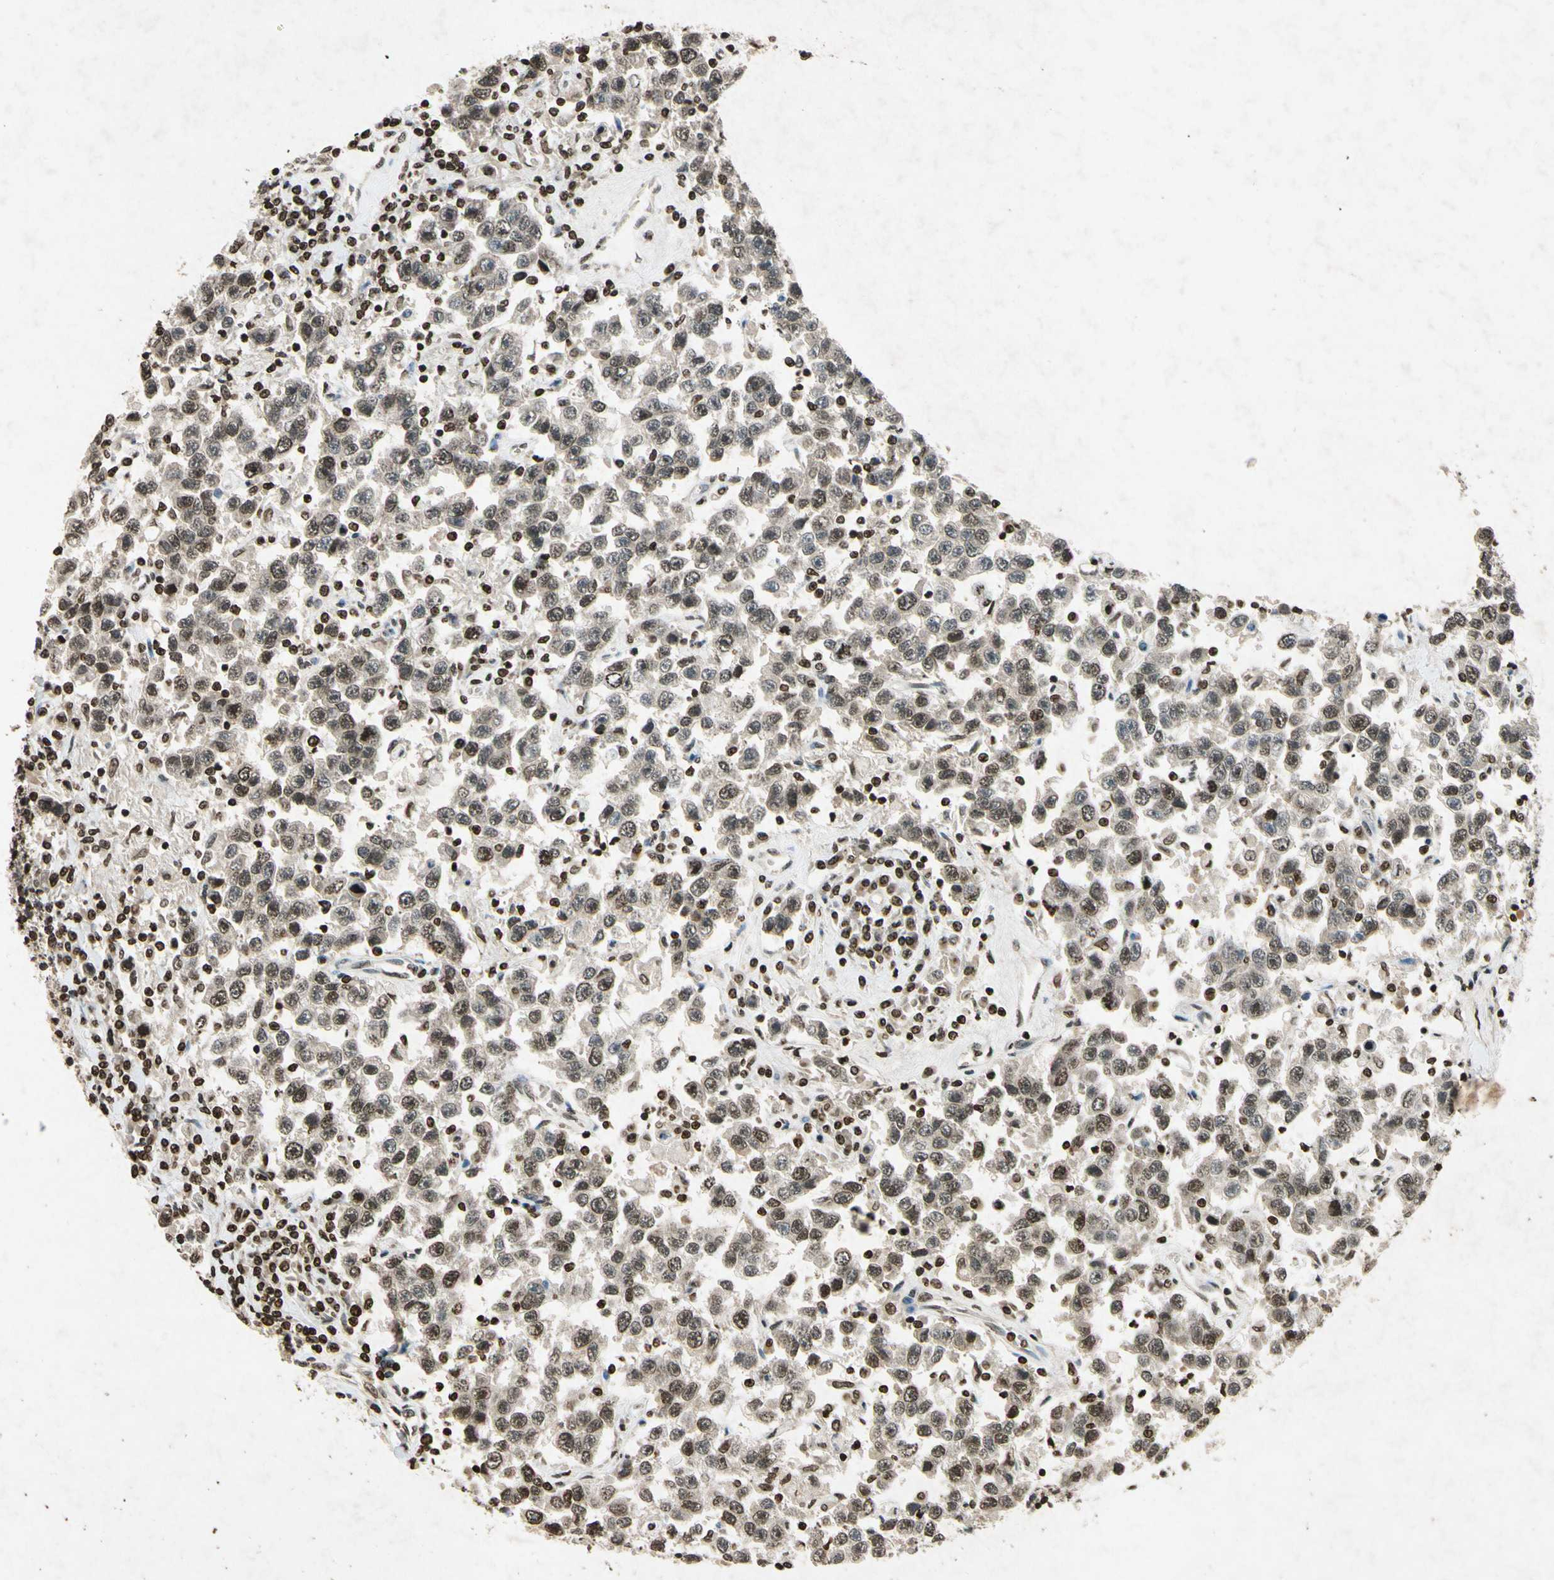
{"staining": {"intensity": "moderate", "quantity": ">75%", "location": "nuclear"}, "tissue": "testis cancer", "cell_type": "Tumor cells", "image_type": "cancer", "snomed": [{"axis": "morphology", "description": "Seminoma, NOS"}, {"axis": "topography", "description": "Testis"}], "caption": "Tumor cells exhibit medium levels of moderate nuclear staining in about >75% of cells in human seminoma (testis).", "gene": "HOXB3", "patient": {"sex": "male", "age": 41}}